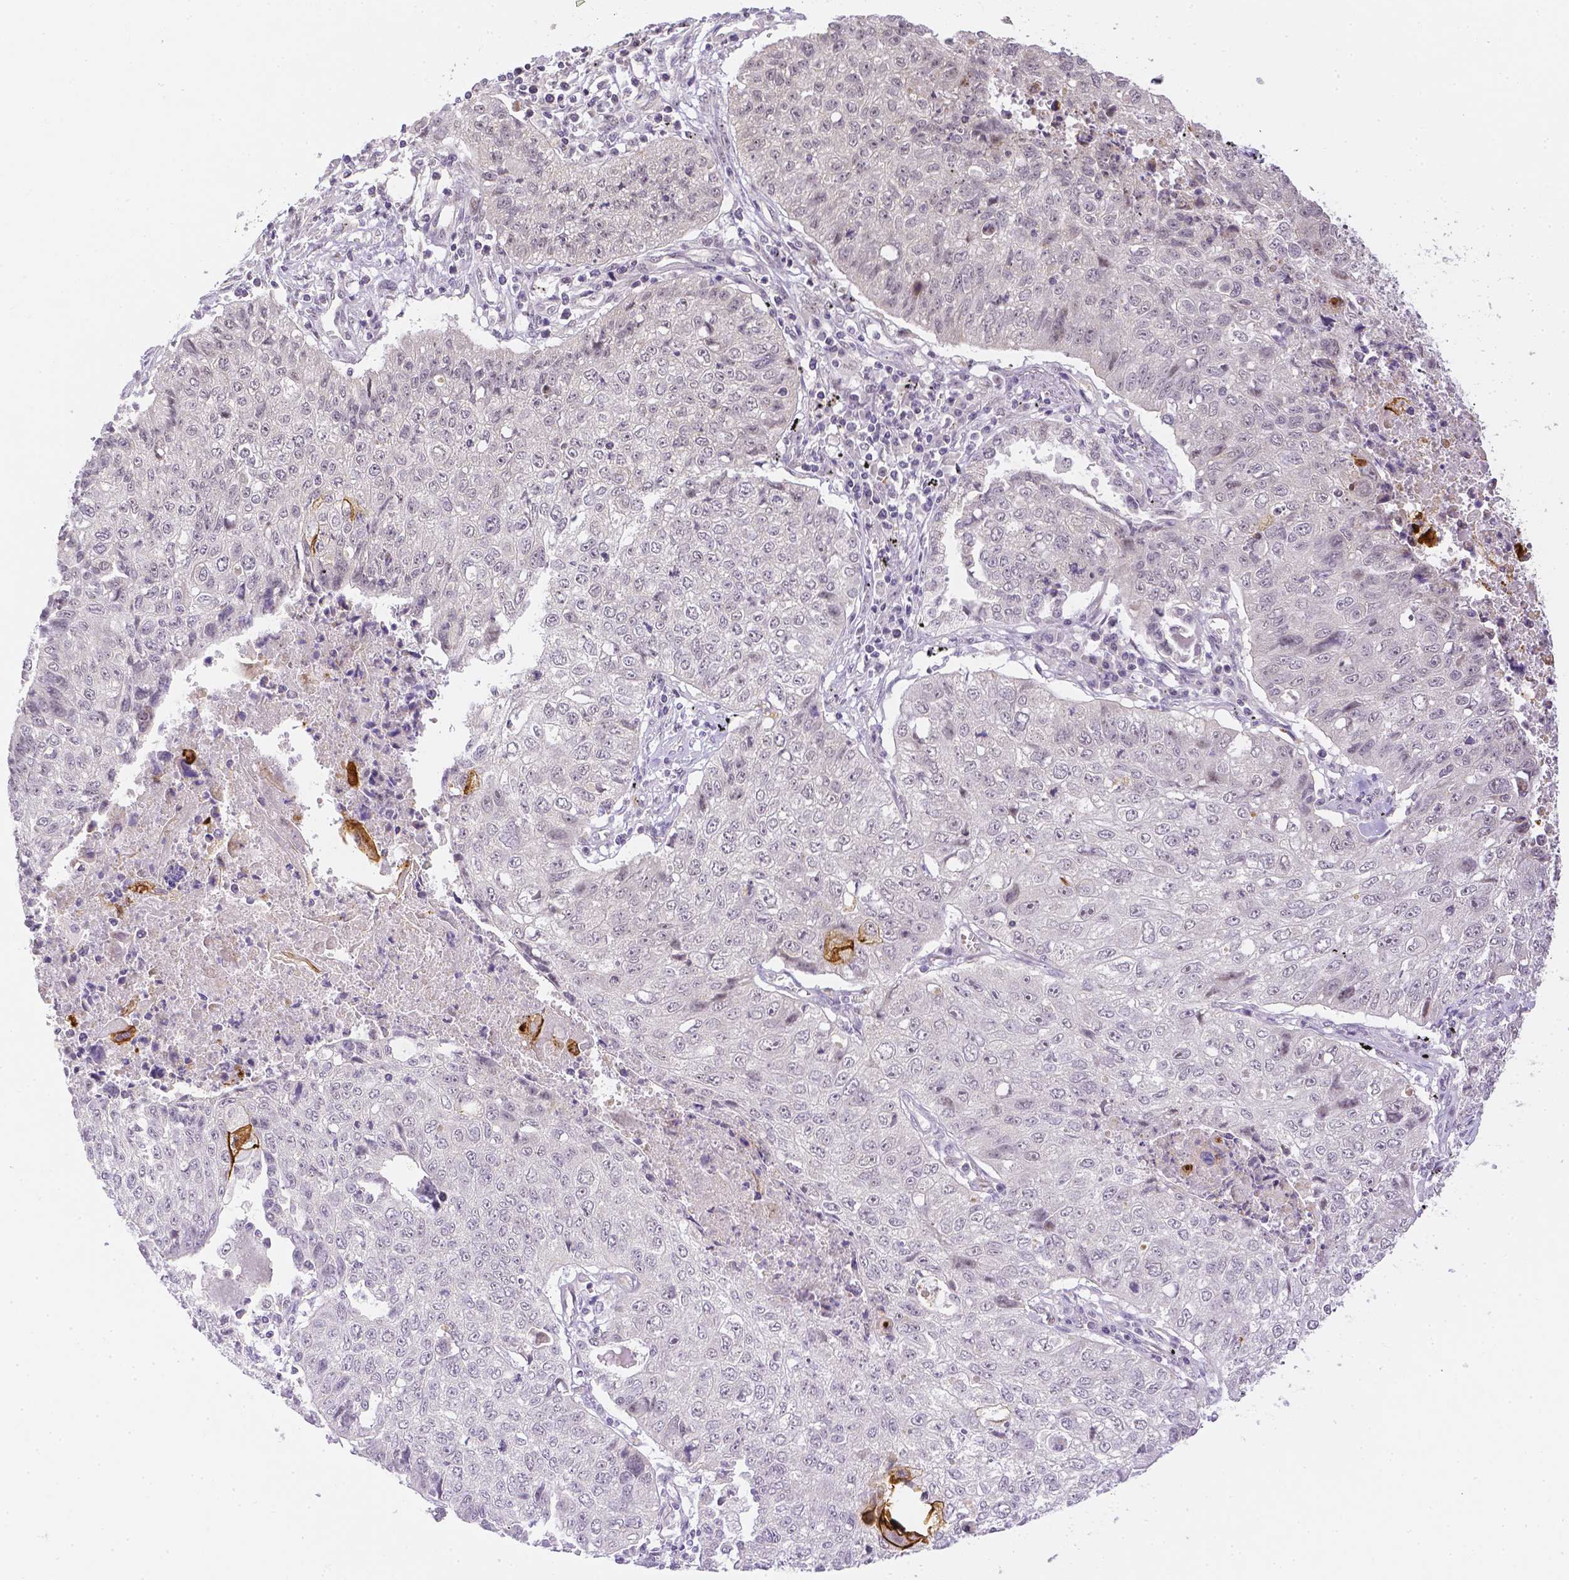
{"staining": {"intensity": "negative", "quantity": "none", "location": "none"}, "tissue": "lung cancer", "cell_type": "Tumor cells", "image_type": "cancer", "snomed": [{"axis": "morphology", "description": "Normal morphology"}, {"axis": "morphology", "description": "Aneuploidy"}, {"axis": "morphology", "description": "Squamous cell carcinoma, NOS"}, {"axis": "topography", "description": "Lymph node"}, {"axis": "topography", "description": "Lung"}], "caption": "High magnification brightfield microscopy of lung cancer stained with DAB (3,3'-diaminobenzidine) (brown) and counterstained with hematoxylin (blue): tumor cells show no significant positivity.", "gene": "ZNF280B", "patient": {"sex": "female", "age": 76}}